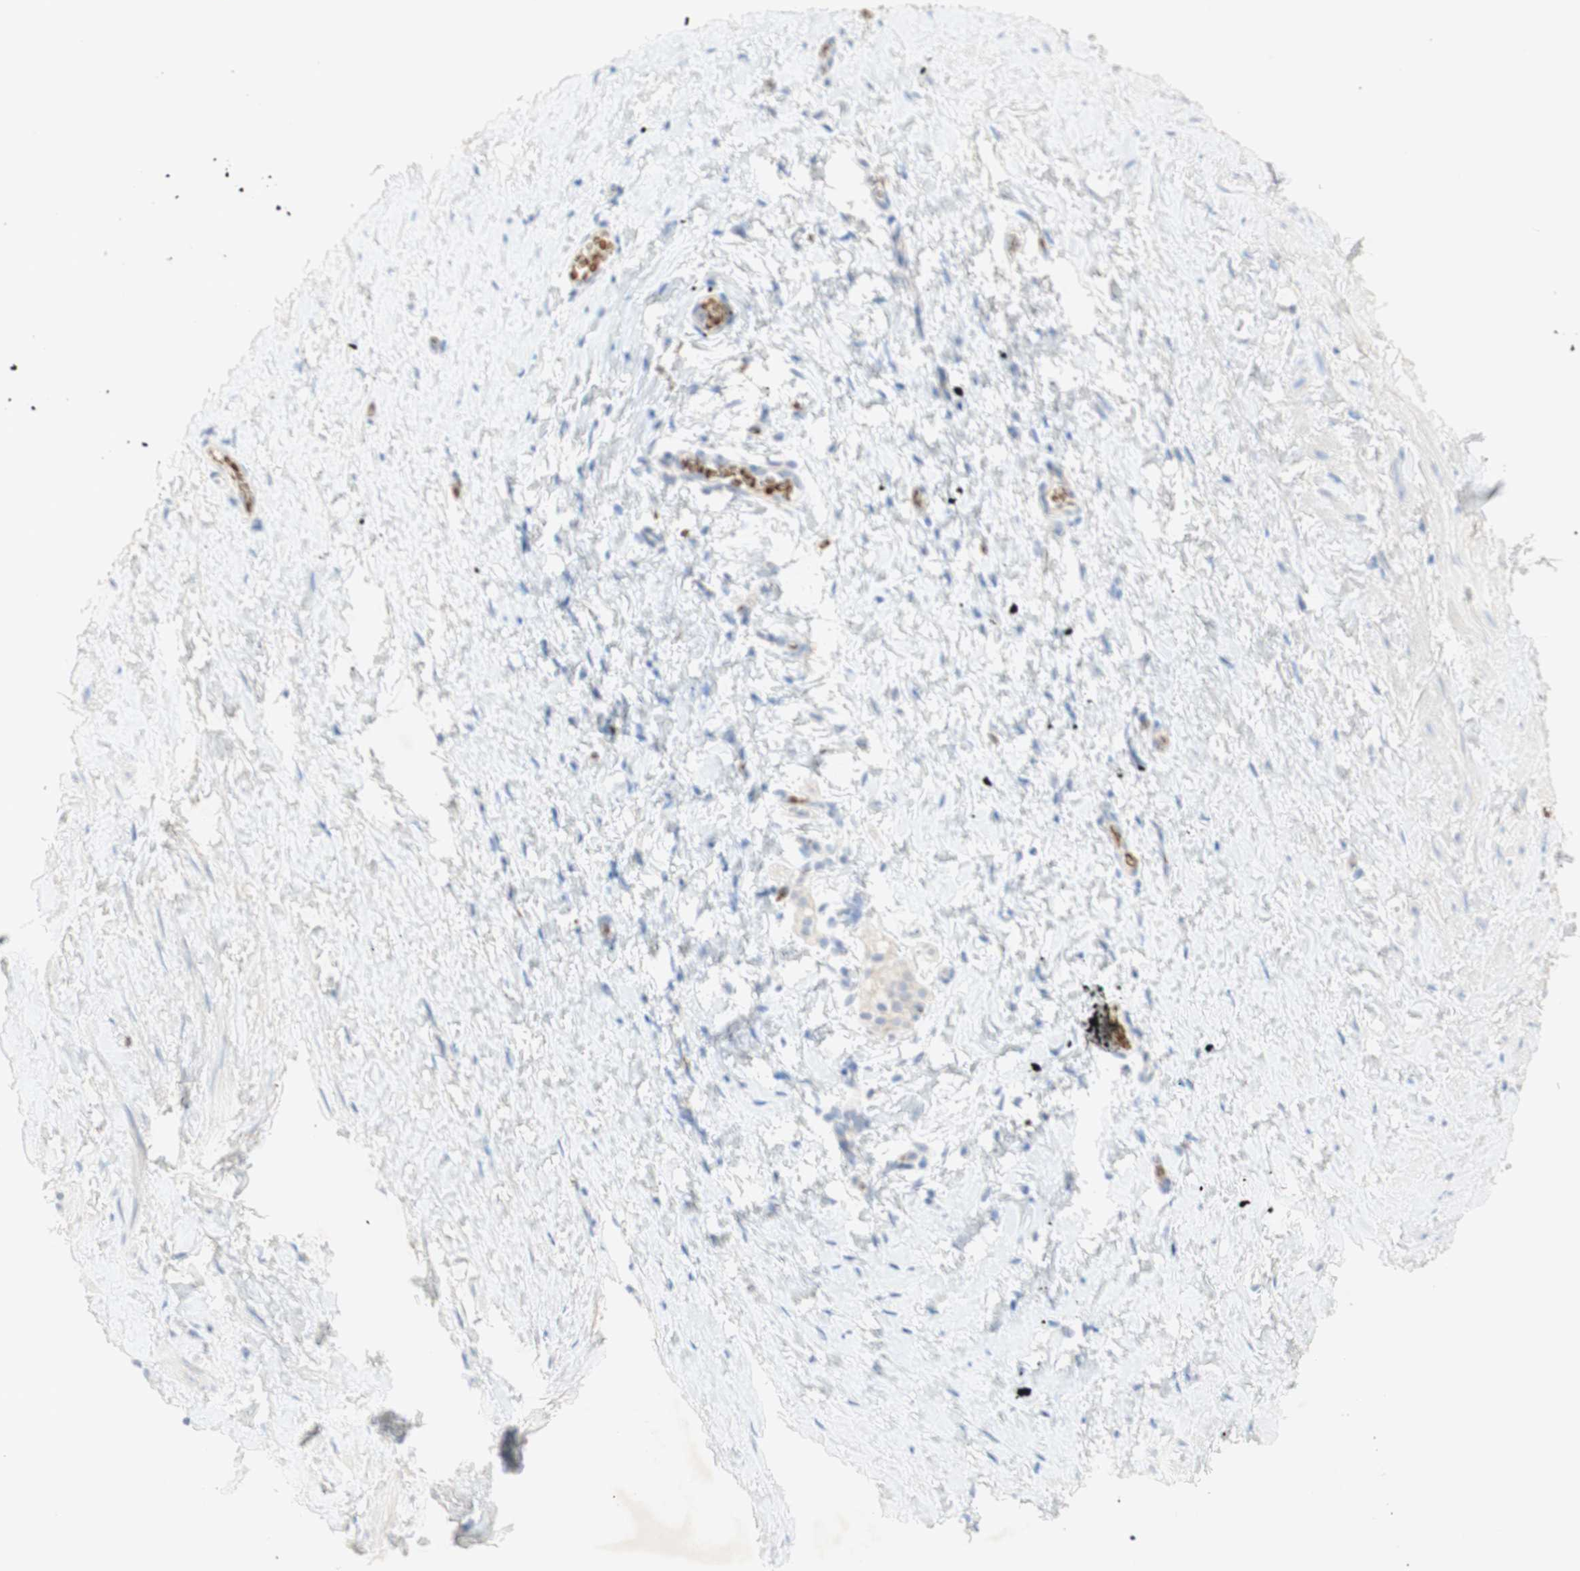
{"staining": {"intensity": "negative", "quantity": "none", "location": "none"}, "tissue": "smooth muscle", "cell_type": "Smooth muscle cells", "image_type": "normal", "snomed": [{"axis": "morphology", "description": "Normal tissue, NOS"}, {"axis": "topography", "description": "Smooth muscle"}], "caption": "An immunohistochemistry (IHC) image of unremarkable smooth muscle is shown. There is no staining in smooth muscle cells of smooth muscle.", "gene": "EPO", "patient": {"sex": "male", "age": 16}}